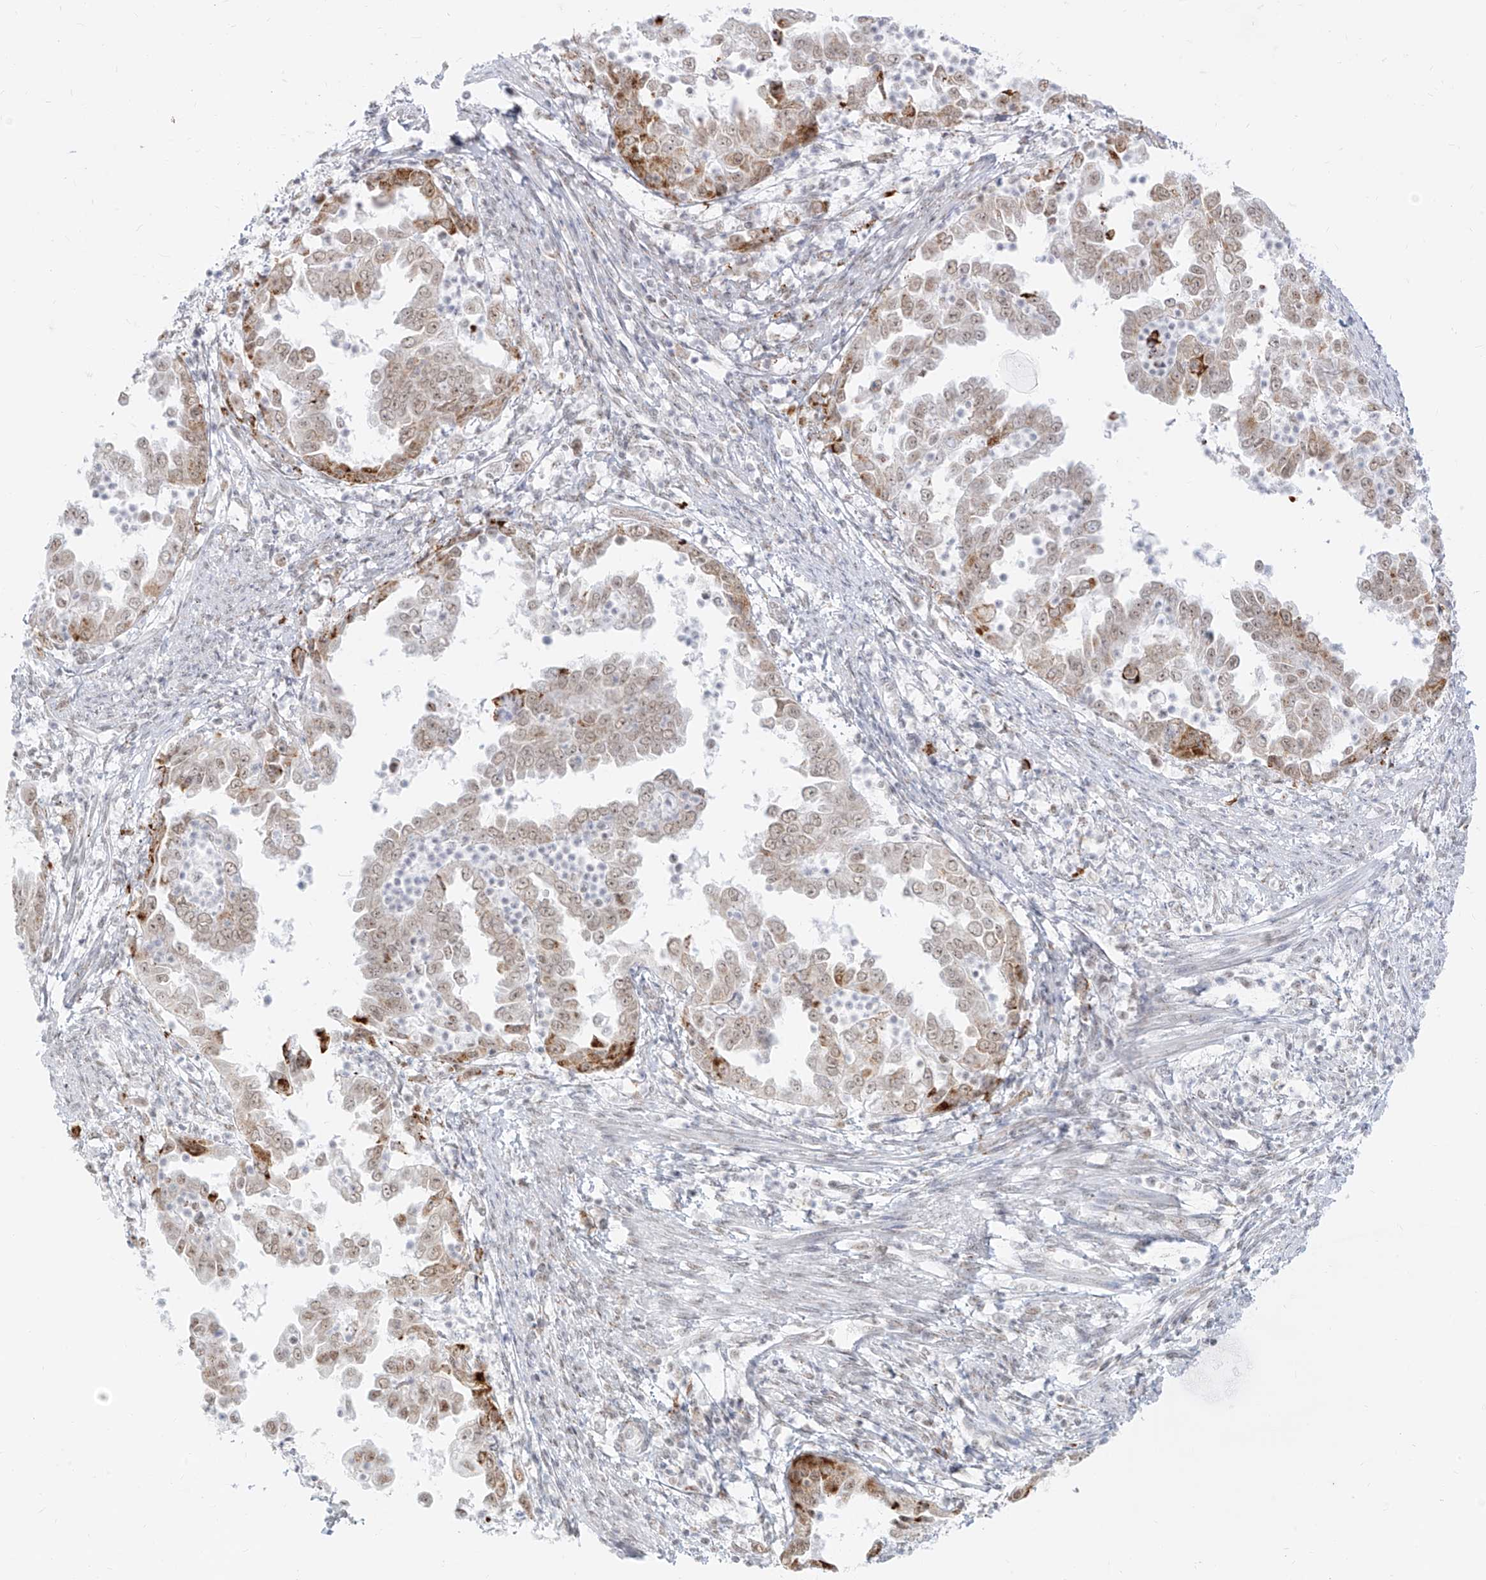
{"staining": {"intensity": "weak", "quantity": "25%-75%", "location": "cytoplasmic/membranous,nuclear"}, "tissue": "endometrial cancer", "cell_type": "Tumor cells", "image_type": "cancer", "snomed": [{"axis": "morphology", "description": "Adenocarcinoma, NOS"}, {"axis": "topography", "description": "Endometrium"}], "caption": "Endometrial adenocarcinoma stained for a protein (brown) reveals weak cytoplasmic/membranous and nuclear positive expression in about 25%-75% of tumor cells.", "gene": "SUPT5H", "patient": {"sex": "female", "age": 85}}